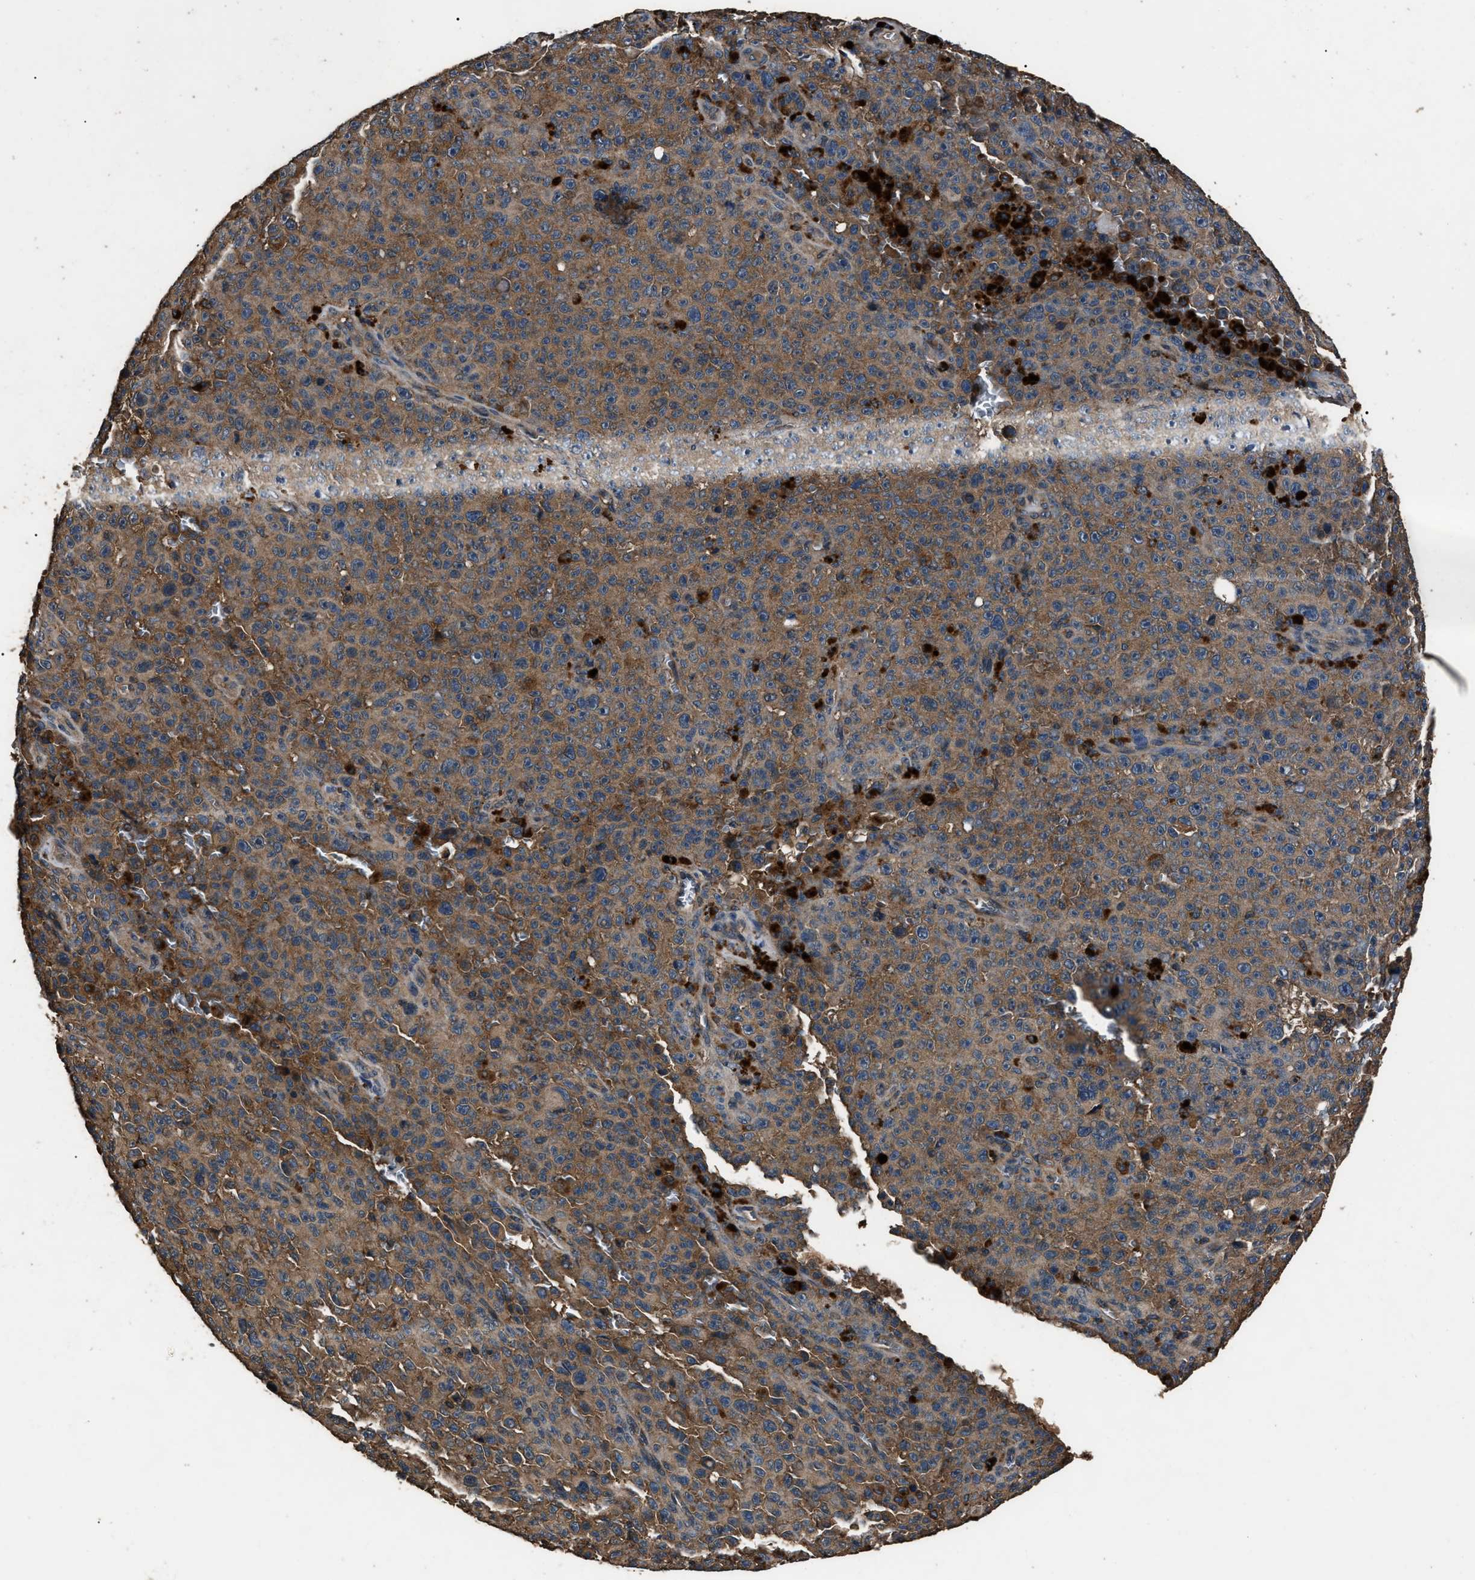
{"staining": {"intensity": "moderate", "quantity": ">75%", "location": "cytoplasmic/membranous"}, "tissue": "melanoma", "cell_type": "Tumor cells", "image_type": "cancer", "snomed": [{"axis": "morphology", "description": "Malignant melanoma, NOS"}, {"axis": "topography", "description": "Skin"}], "caption": "A brown stain highlights moderate cytoplasmic/membranous positivity of a protein in melanoma tumor cells.", "gene": "RNF216", "patient": {"sex": "female", "age": 82}}